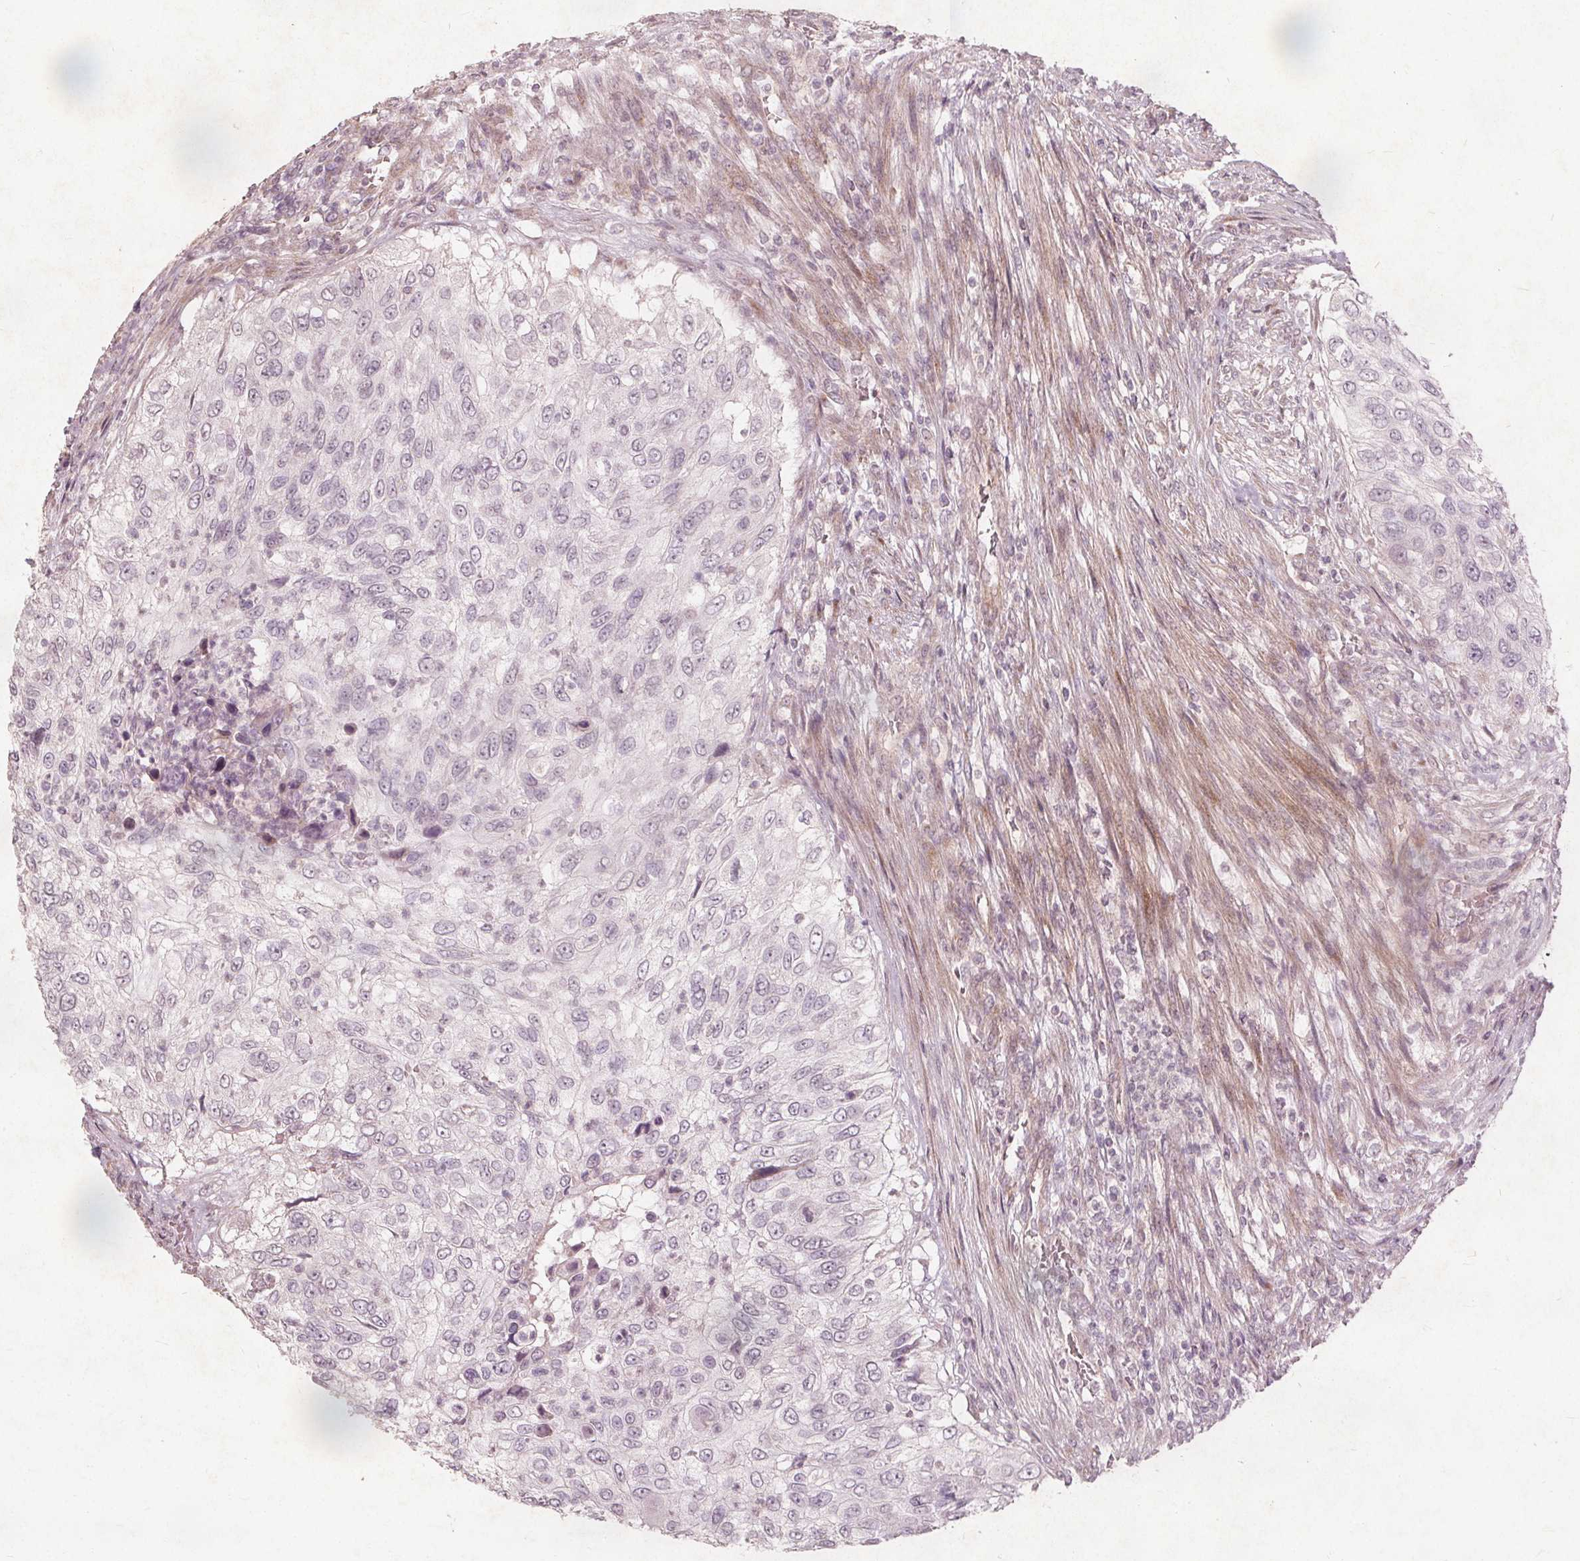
{"staining": {"intensity": "negative", "quantity": "none", "location": "none"}, "tissue": "urothelial cancer", "cell_type": "Tumor cells", "image_type": "cancer", "snomed": [{"axis": "morphology", "description": "Urothelial carcinoma, High grade"}, {"axis": "topography", "description": "Urinary bladder"}], "caption": "DAB (3,3'-diaminobenzidine) immunohistochemical staining of human urothelial cancer shows no significant staining in tumor cells. Brightfield microscopy of IHC stained with DAB (brown) and hematoxylin (blue), captured at high magnification.", "gene": "PTPRT", "patient": {"sex": "female", "age": 60}}